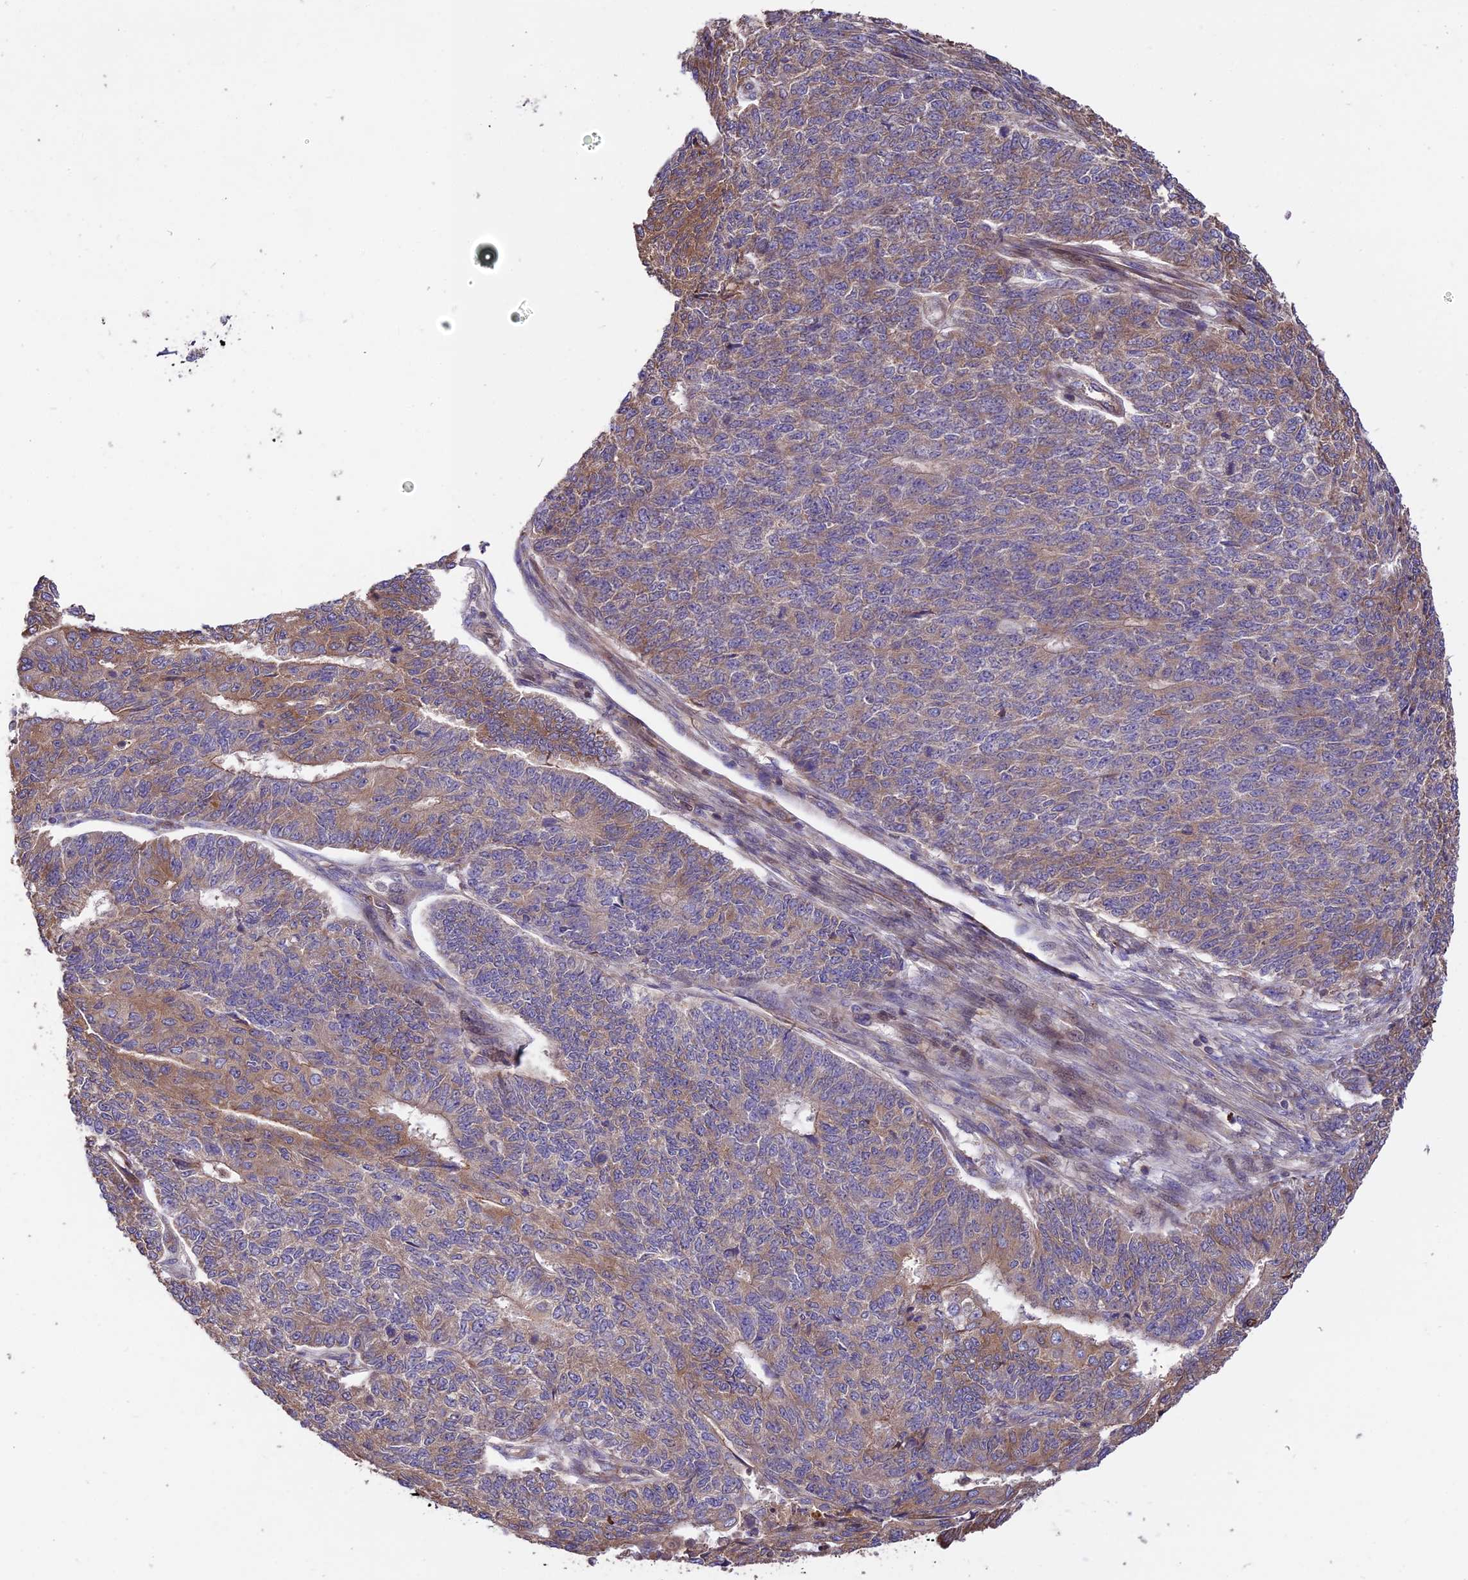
{"staining": {"intensity": "moderate", "quantity": "25%-75%", "location": "cytoplasmic/membranous"}, "tissue": "endometrial cancer", "cell_type": "Tumor cells", "image_type": "cancer", "snomed": [{"axis": "morphology", "description": "Adenocarcinoma, NOS"}, {"axis": "topography", "description": "Endometrium"}], "caption": "IHC image of neoplastic tissue: adenocarcinoma (endometrial) stained using immunohistochemistry (IHC) reveals medium levels of moderate protein expression localized specifically in the cytoplasmic/membranous of tumor cells, appearing as a cytoplasmic/membranous brown color.", "gene": "ROCK1", "patient": {"sex": "female", "age": 32}}